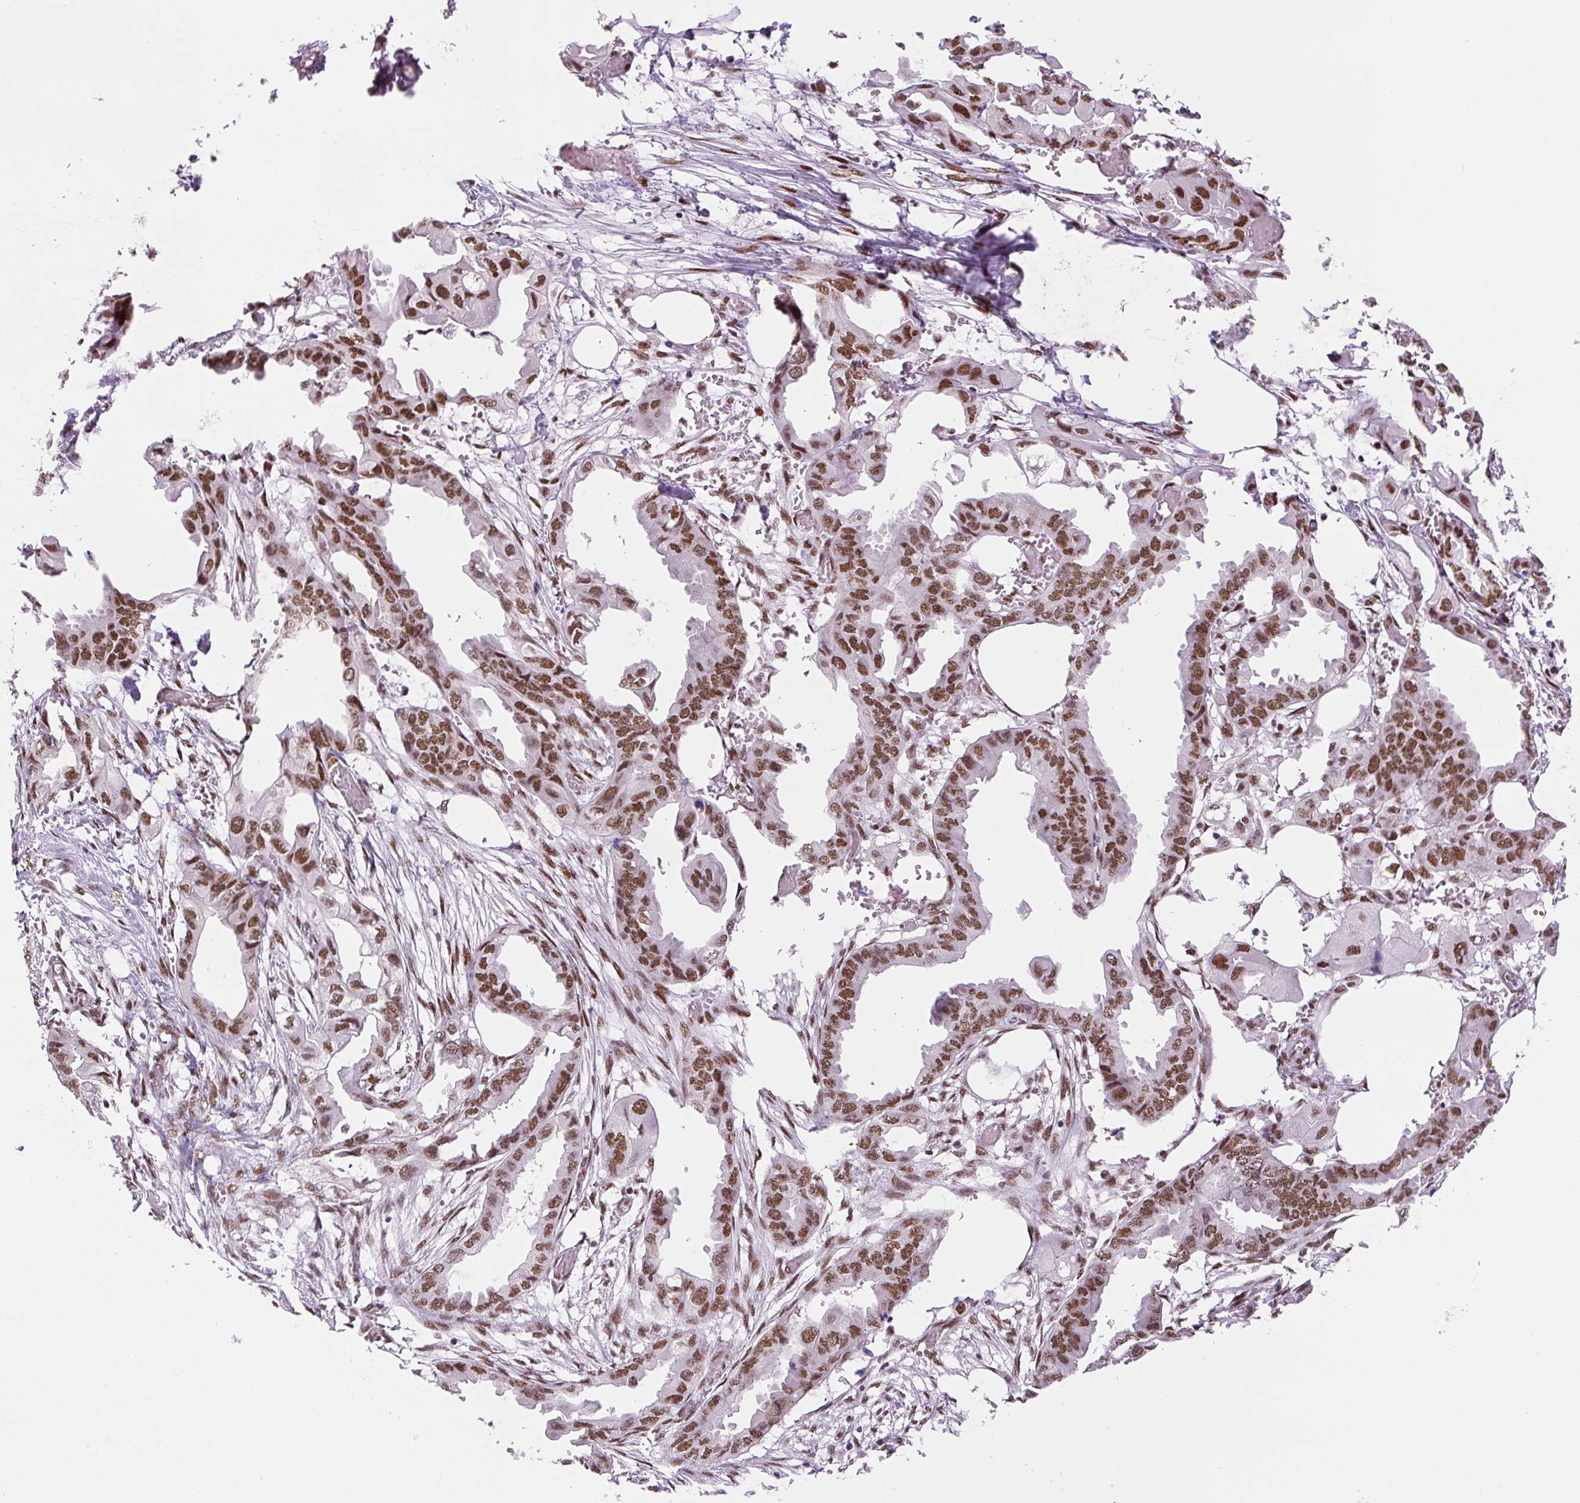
{"staining": {"intensity": "moderate", "quantity": ">75%", "location": "nuclear"}, "tissue": "endometrial cancer", "cell_type": "Tumor cells", "image_type": "cancer", "snomed": [{"axis": "morphology", "description": "Adenocarcinoma, NOS"}, {"axis": "morphology", "description": "Adenocarcinoma, metastatic, NOS"}, {"axis": "topography", "description": "Adipose tissue"}, {"axis": "topography", "description": "Endometrium"}], "caption": "Immunohistochemical staining of endometrial adenocarcinoma reveals moderate nuclear protein positivity in approximately >75% of tumor cells.", "gene": "FUS", "patient": {"sex": "female", "age": 67}}